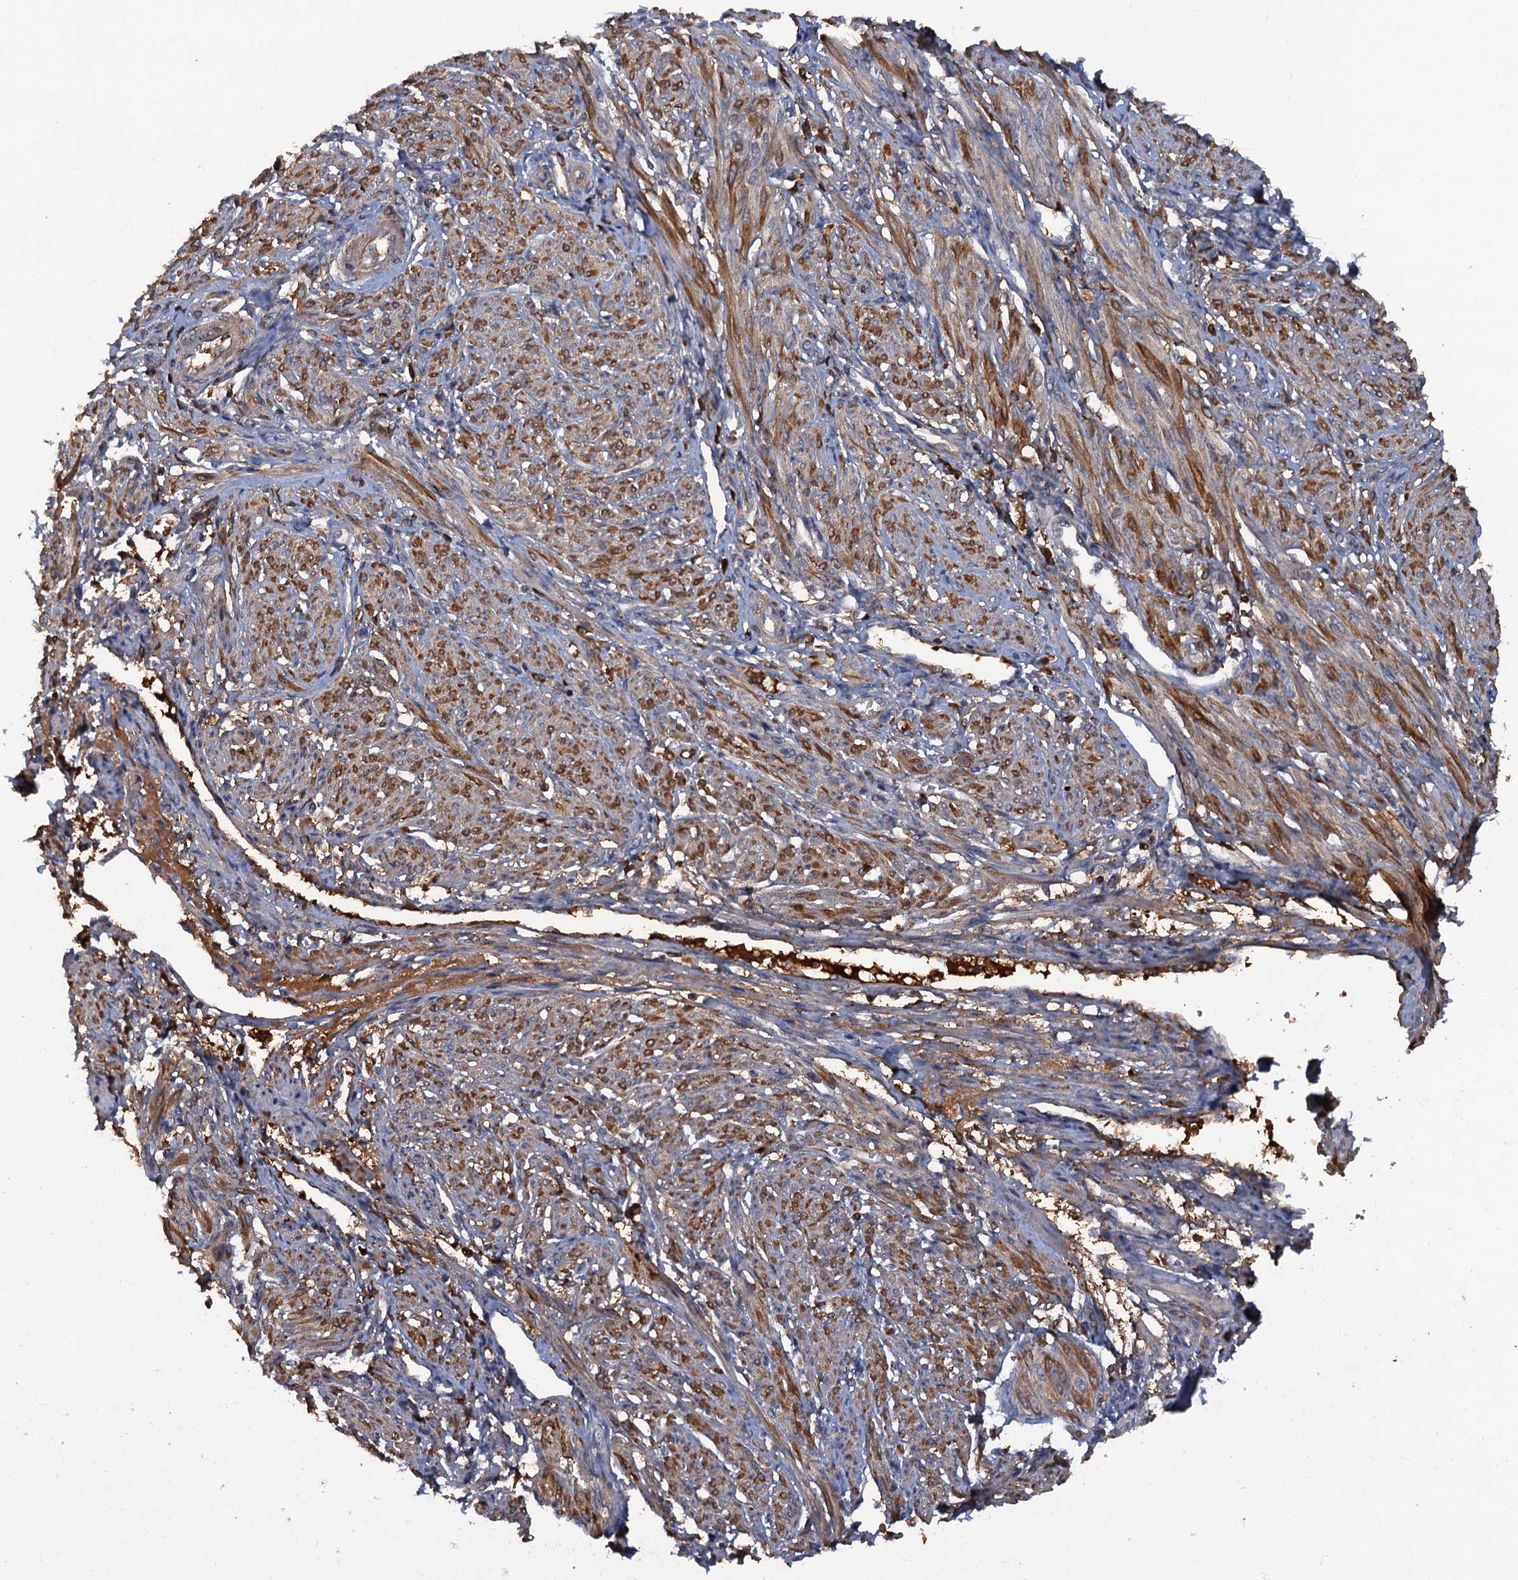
{"staining": {"intensity": "moderate", "quantity": "25%-75%", "location": "cytoplasmic/membranous"}, "tissue": "smooth muscle", "cell_type": "Smooth muscle cells", "image_type": "normal", "snomed": [{"axis": "morphology", "description": "Normal tissue, NOS"}, {"axis": "topography", "description": "Smooth muscle"}], "caption": "Smooth muscle stained with a brown dye shows moderate cytoplasmic/membranous positive expression in about 25%-75% of smooth muscle cells.", "gene": "HAPLN3", "patient": {"sex": "female", "age": 39}}